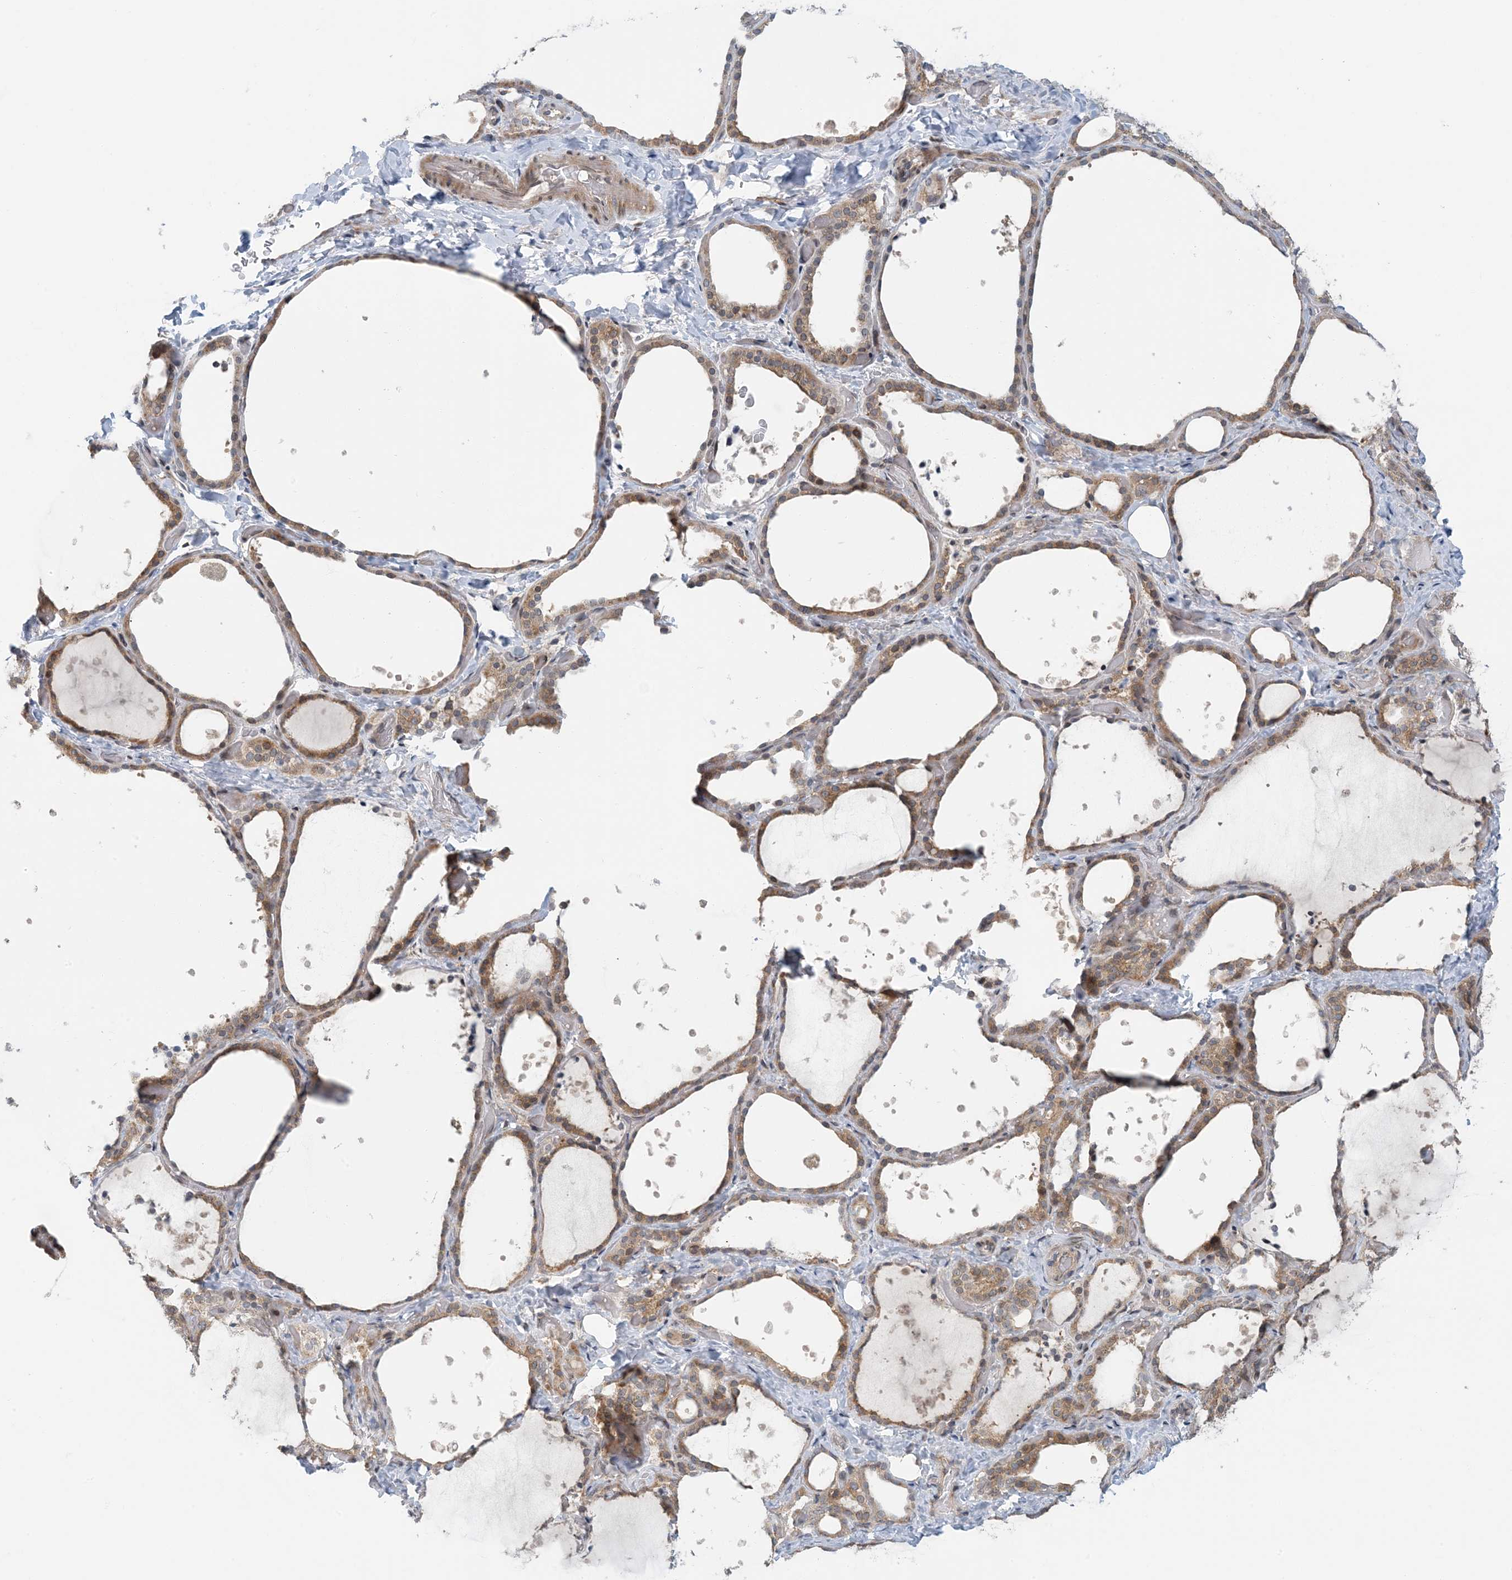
{"staining": {"intensity": "weak", "quantity": ">75%", "location": "cytoplasmic/membranous"}, "tissue": "thyroid gland", "cell_type": "Glandular cells", "image_type": "normal", "snomed": [{"axis": "morphology", "description": "Normal tissue, NOS"}, {"axis": "topography", "description": "Thyroid gland"}], "caption": "Immunohistochemical staining of normal thyroid gland exhibits weak cytoplasmic/membranous protein expression in about >75% of glandular cells. (brown staining indicates protein expression, while blue staining denotes nuclei).", "gene": "ATP13A2", "patient": {"sex": "female", "age": 44}}